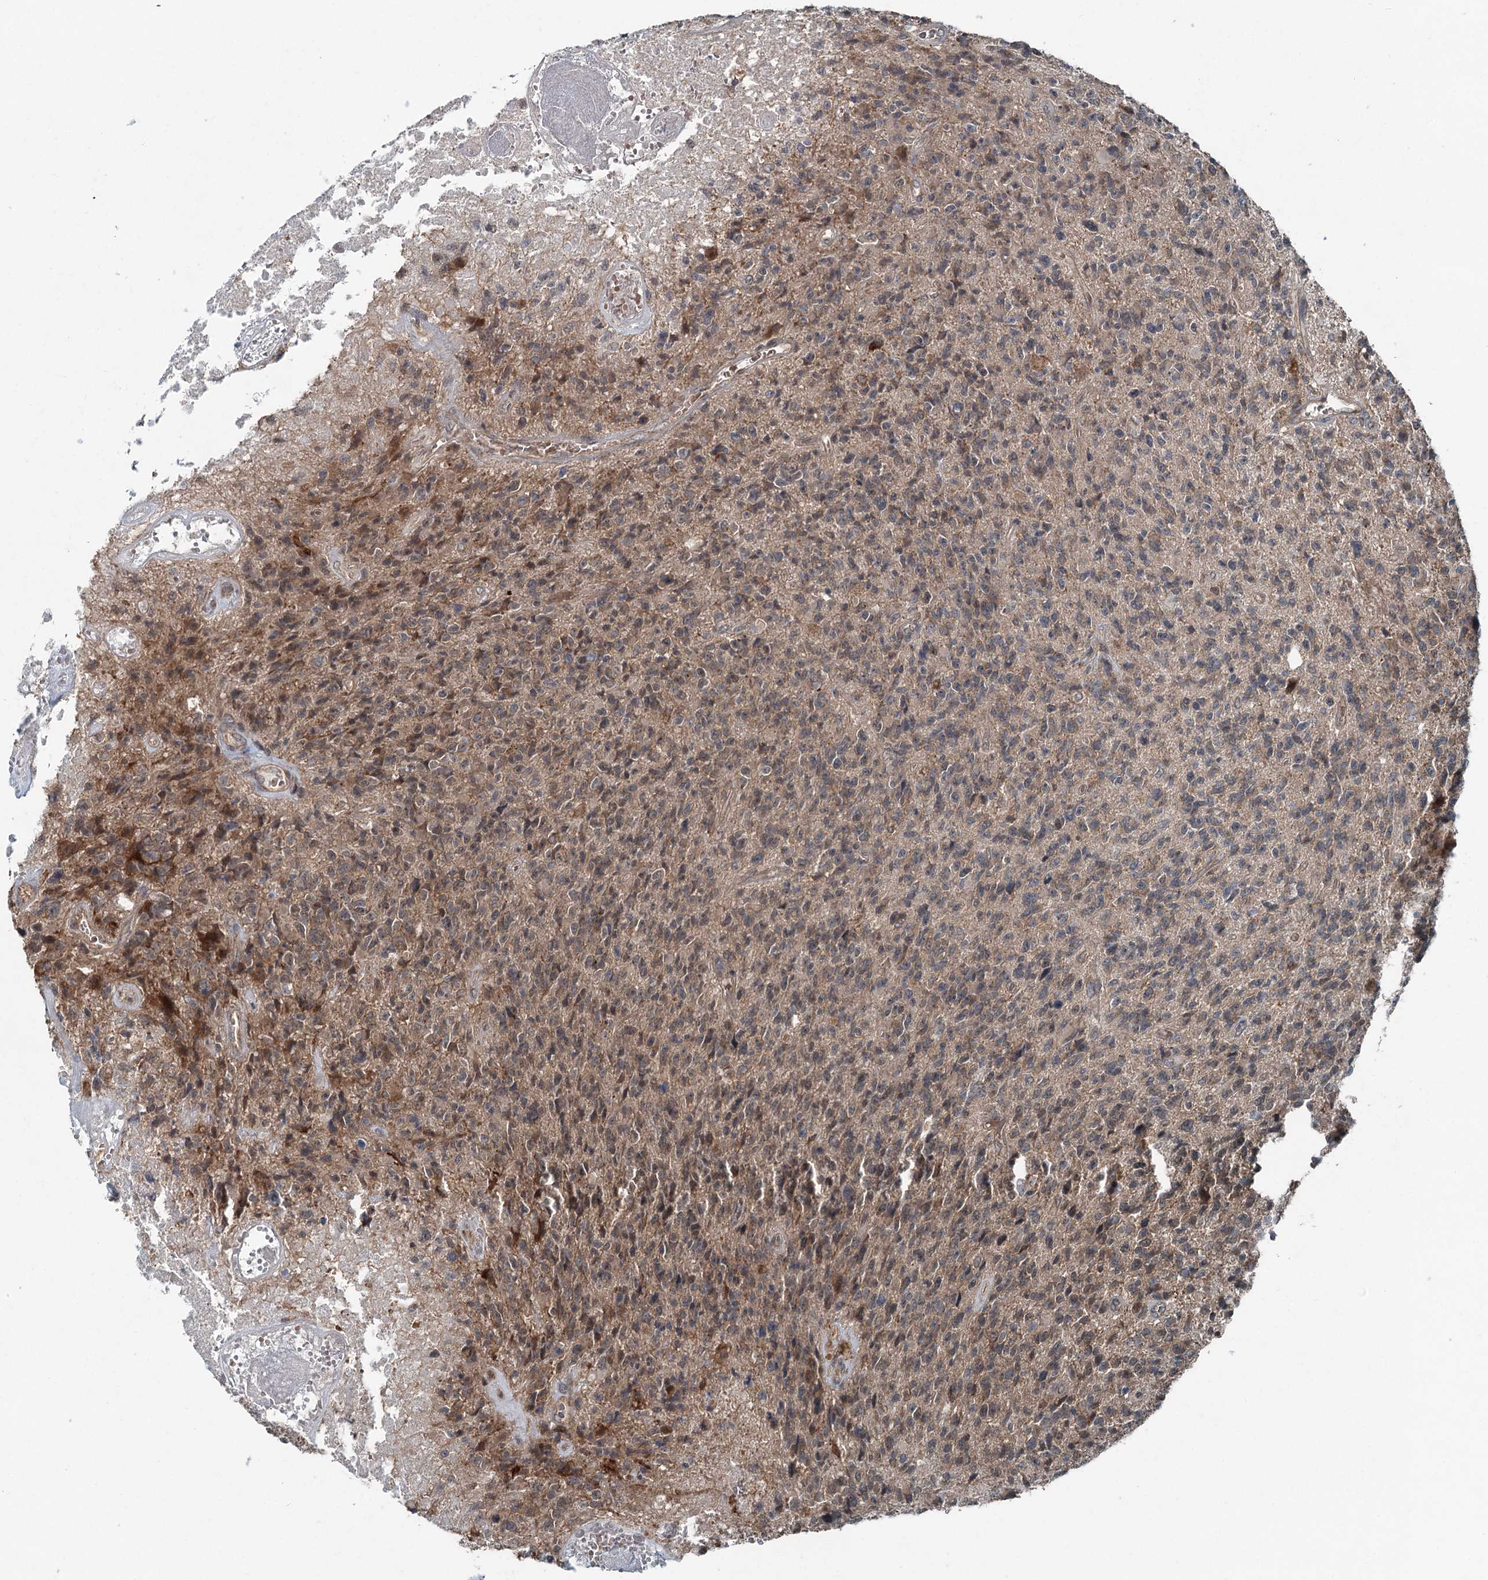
{"staining": {"intensity": "weak", "quantity": "25%-75%", "location": "cytoplasmic/membranous,nuclear"}, "tissue": "glioma", "cell_type": "Tumor cells", "image_type": "cancer", "snomed": [{"axis": "morphology", "description": "Glioma, malignant, High grade"}, {"axis": "topography", "description": "Brain"}], "caption": "Tumor cells show weak cytoplasmic/membranous and nuclear positivity in approximately 25%-75% of cells in malignant high-grade glioma.", "gene": "SKIC3", "patient": {"sex": "male", "age": 76}}